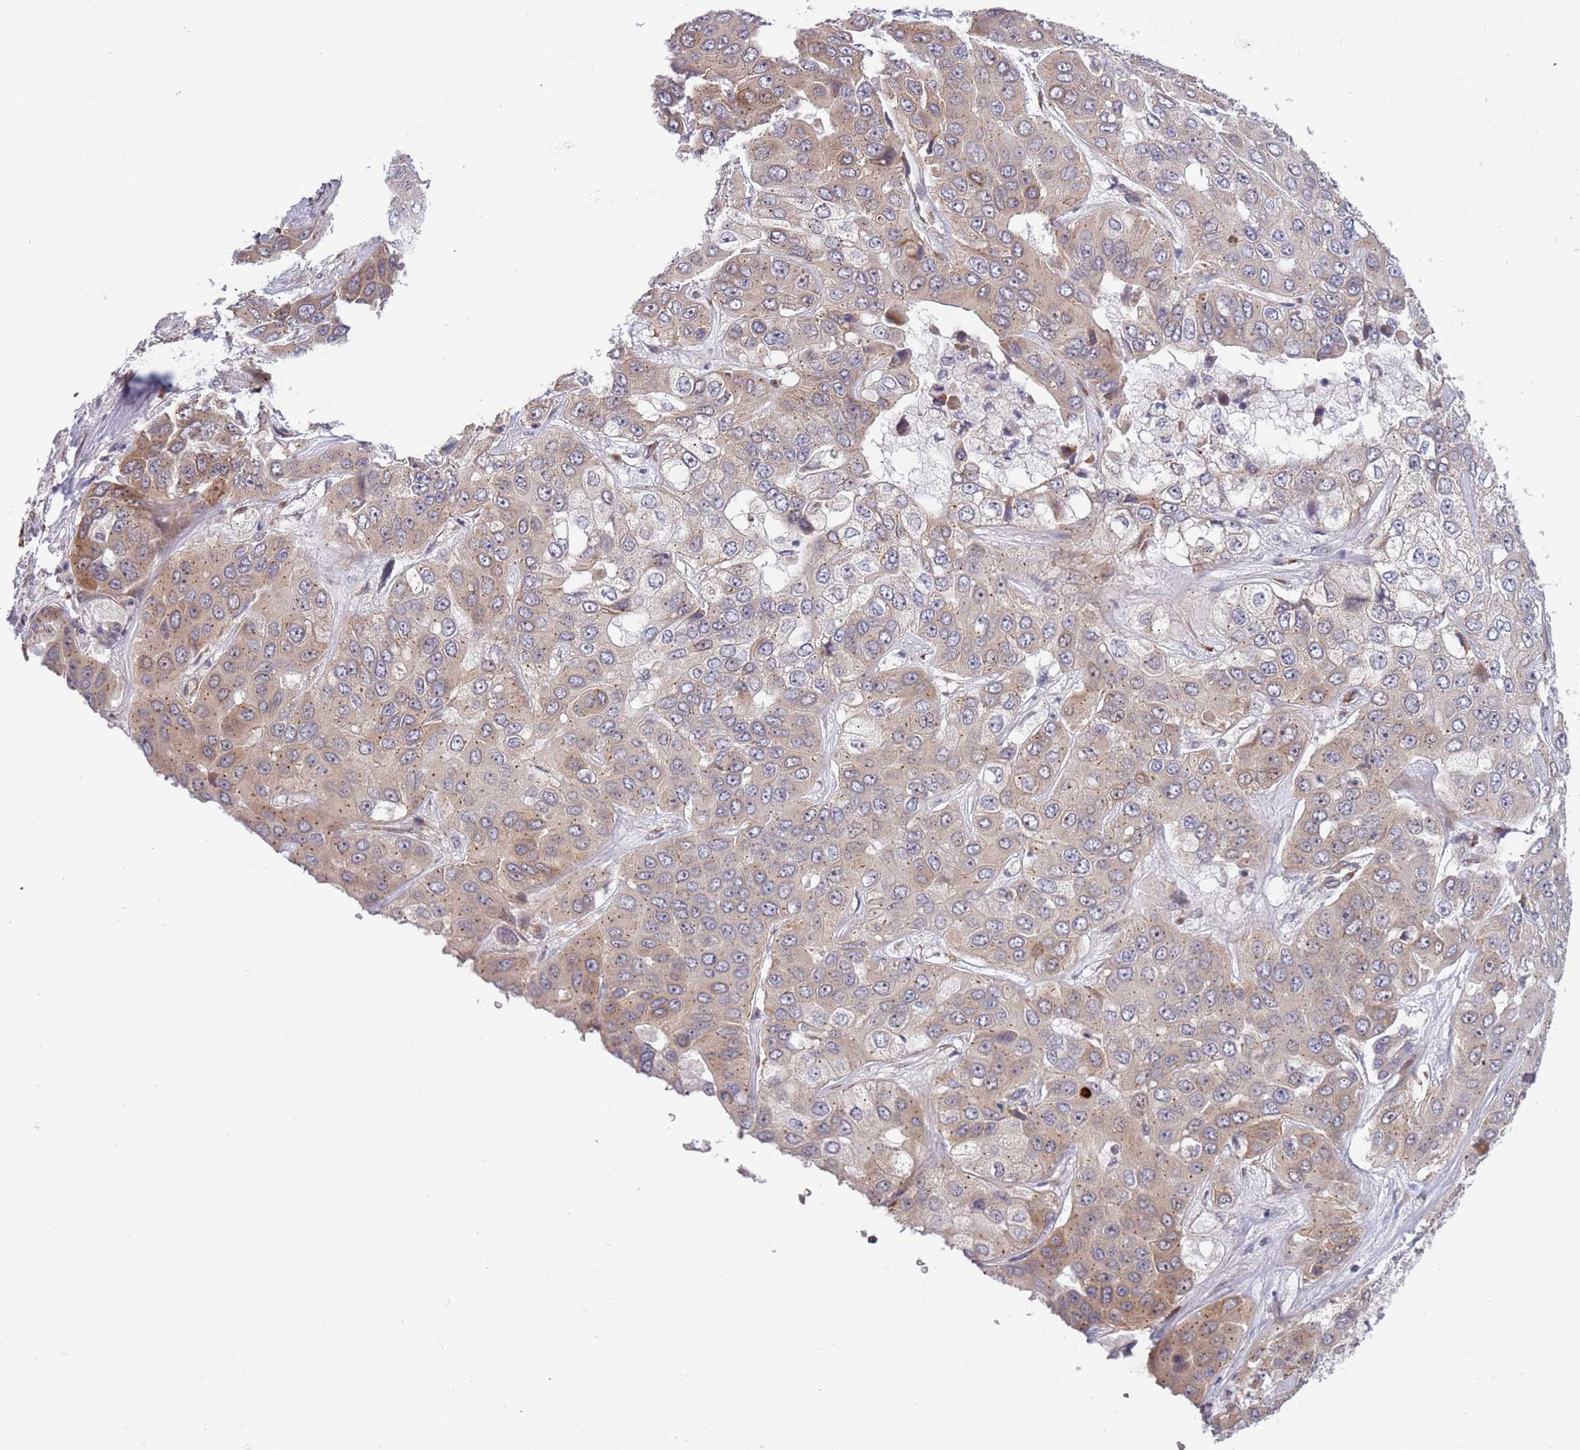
{"staining": {"intensity": "weak", "quantity": "25%-75%", "location": "cytoplasmic/membranous"}, "tissue": "liver cancer", "cell_type": "Tumor cells", "image_type": "cancer", "snomed": [{"axis": "morphology", "description": "Cholangiocarcinoma"}, {"axis": "topography", "description": "Liver"}], "caption": "Immunohistochemical staining of cholangiocarcinoma (liver) exhibits weak cytoplasmic/membranous protein expression in about 25%-75% of tumor cells. Immunohistochemistry (ihc) stains the protein of interest in brown and the nuclei are stained blue.", "gene": "TBX10", "patient": {"sex": "female", "age": 52}}